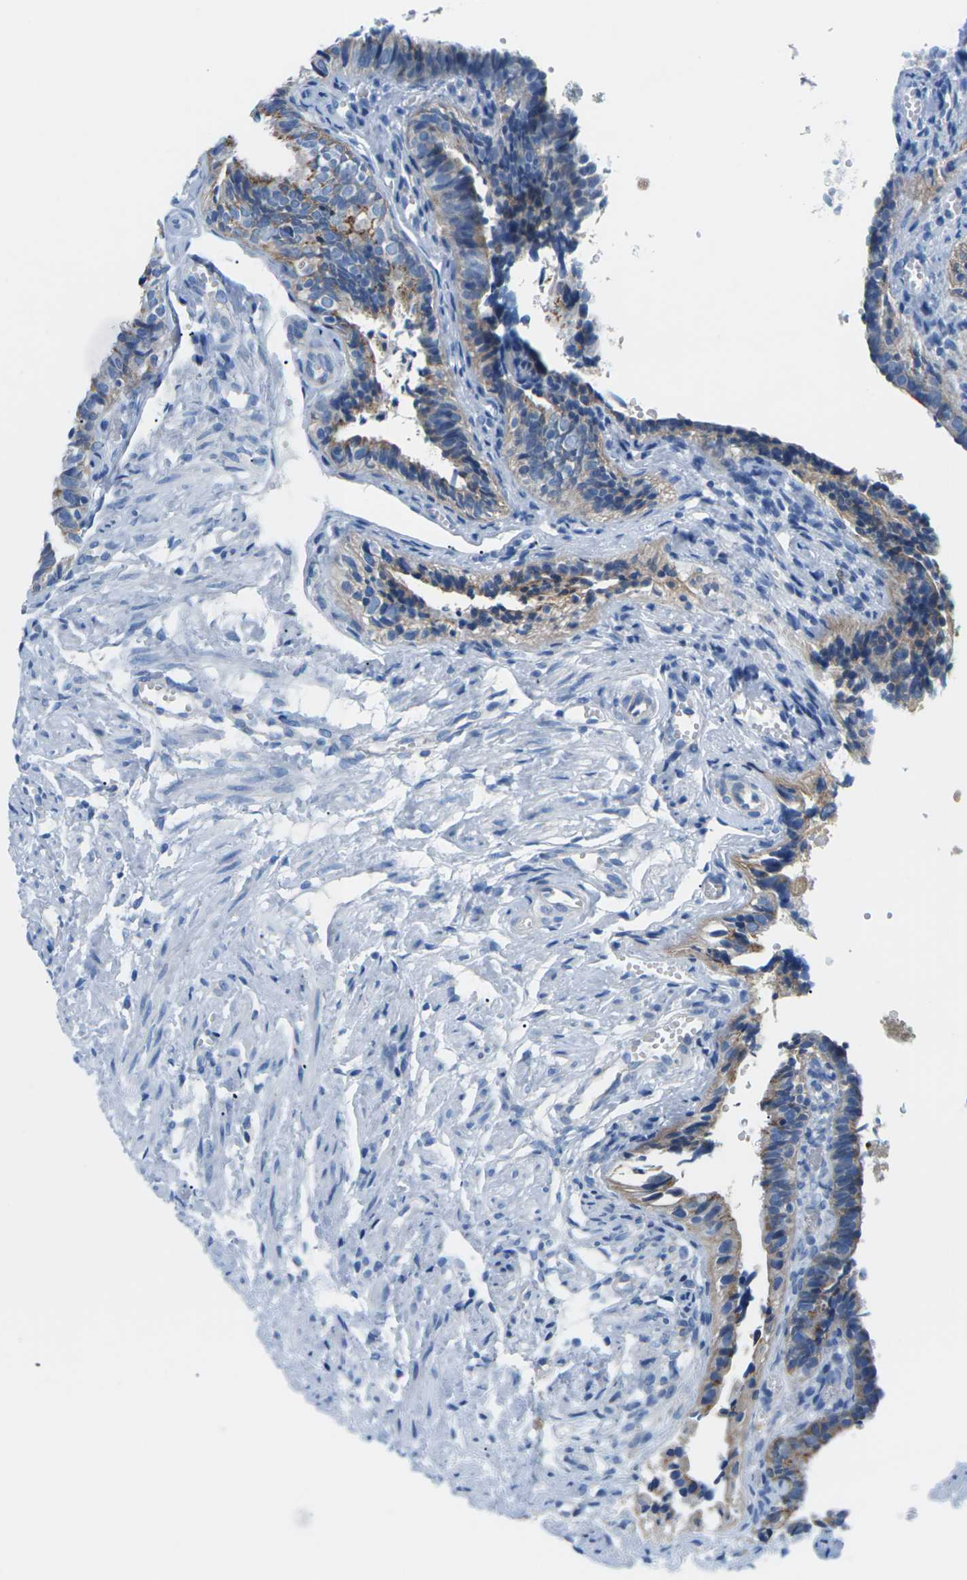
{"staining": {"intensity": "moderate", "quantity": ">75%", "location": "cytoplasmic/membranous"}, "tissue": "fallopian tube", "cell_type": "Glandular cells", "image_type": "normal", "snomed": [{"axis": "morphology", "description": "Normal tissue, NOS"}, {"axis": "topography", "description": "Fallopian tube"}], "caption": "The immunohistochemical stain labels moderate cytoplasmic/membranous expression in glandular cells of unremarkable fallopian tube. (Brightfield microscopy of DAB IHC at high magnification).", "gene": "SYNGR2", "patient": {"sex": "female", "age": 46}}